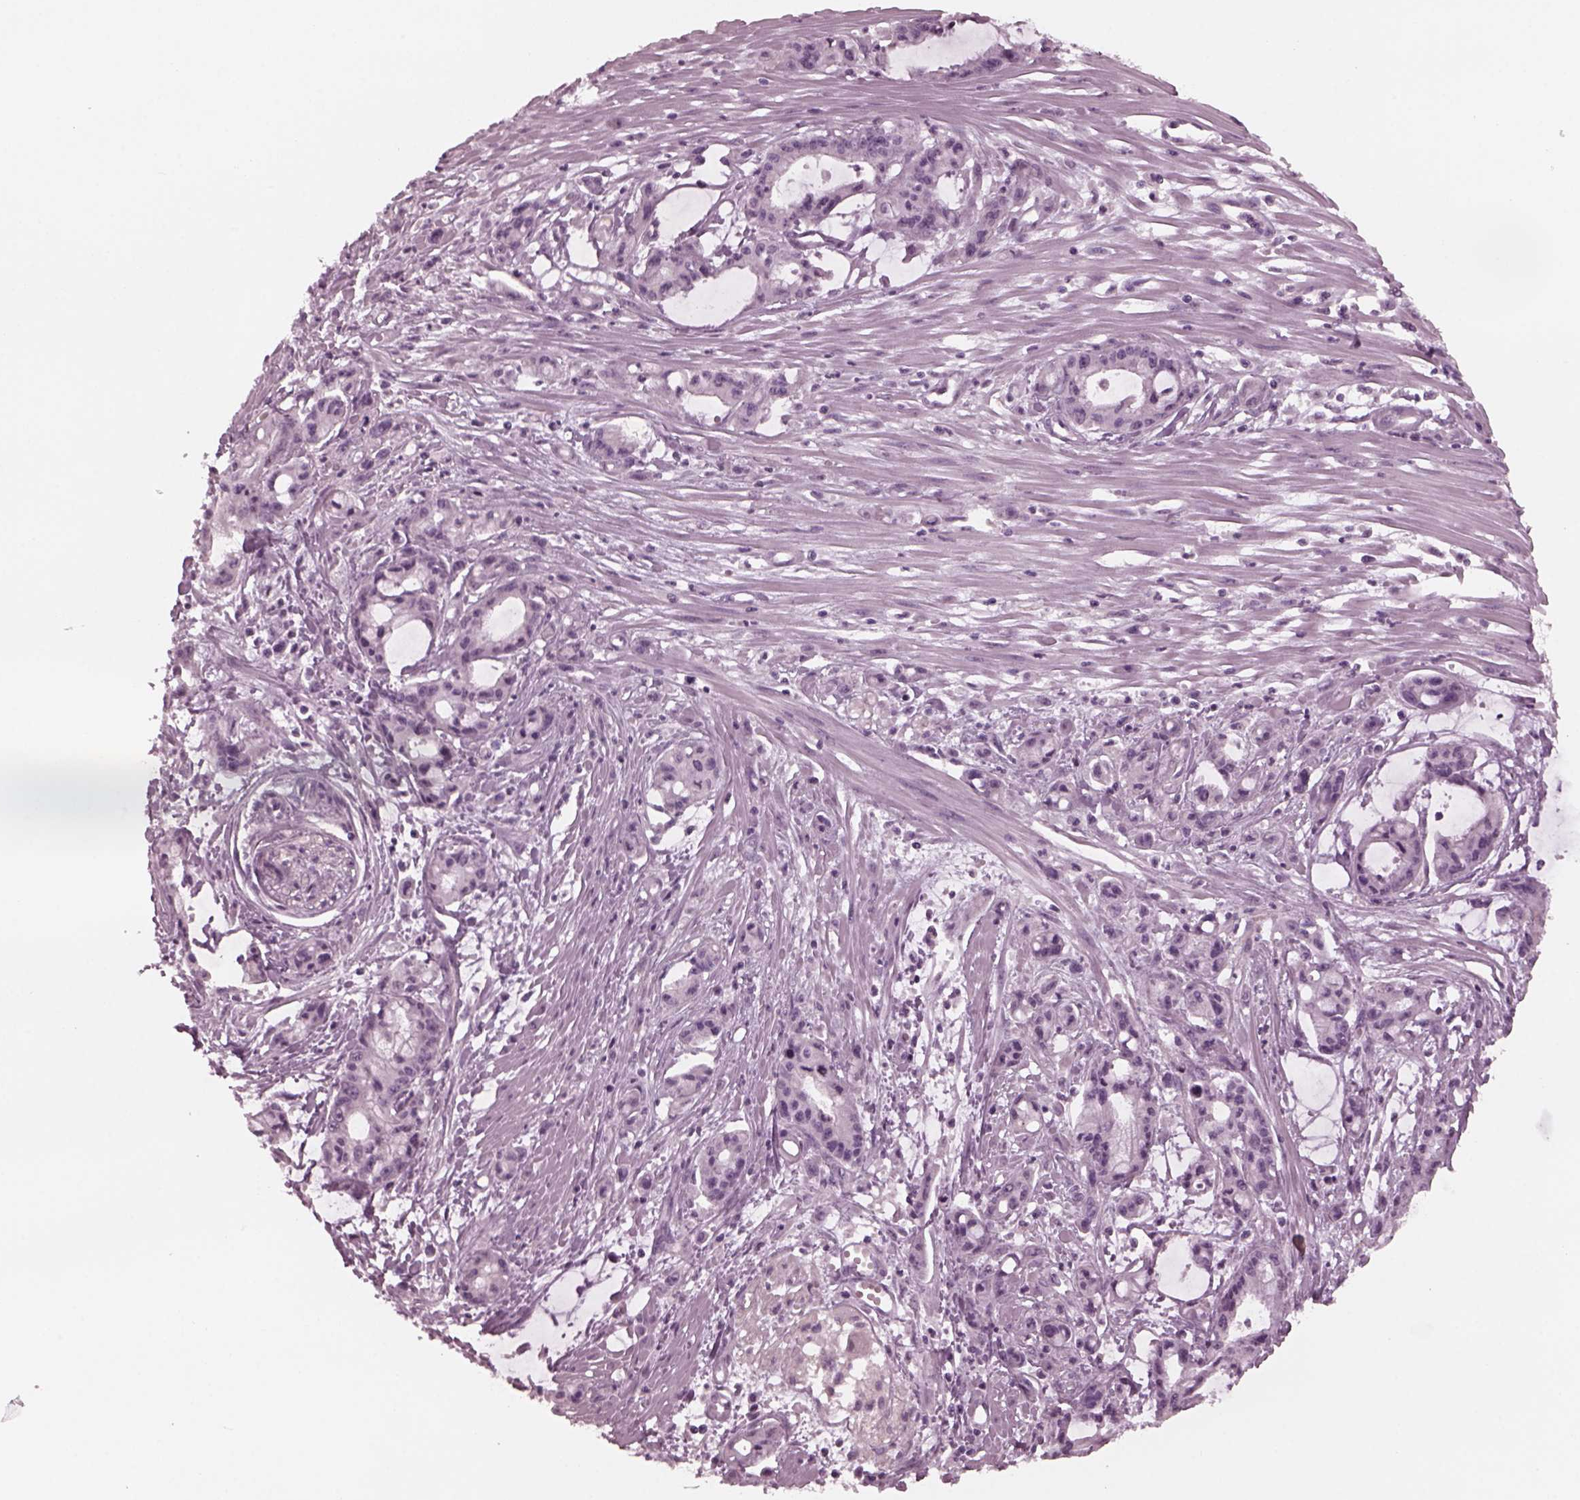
{"staining": {"intensity": "negative", "quantity": "none", "location": "none"}, "tissue": "pancreatic cancer", "cell_type": "Tumor cells", "image_type": "cancer", "snomed": [{"axis": "morphology", "description": "Adenocarcinoma, NOS"}, {"axis": "topography", "description": "Pancreas"}], "caption": "This histopathology image is of pancreatic cancer (adenocarcinoma) stained with IHC to label a protein in brown with the nuclei are counter-stained blue. There is no positivity in tumor cells.", "gene": "YY2", "patient": {"sex": "male", "age": 48}}